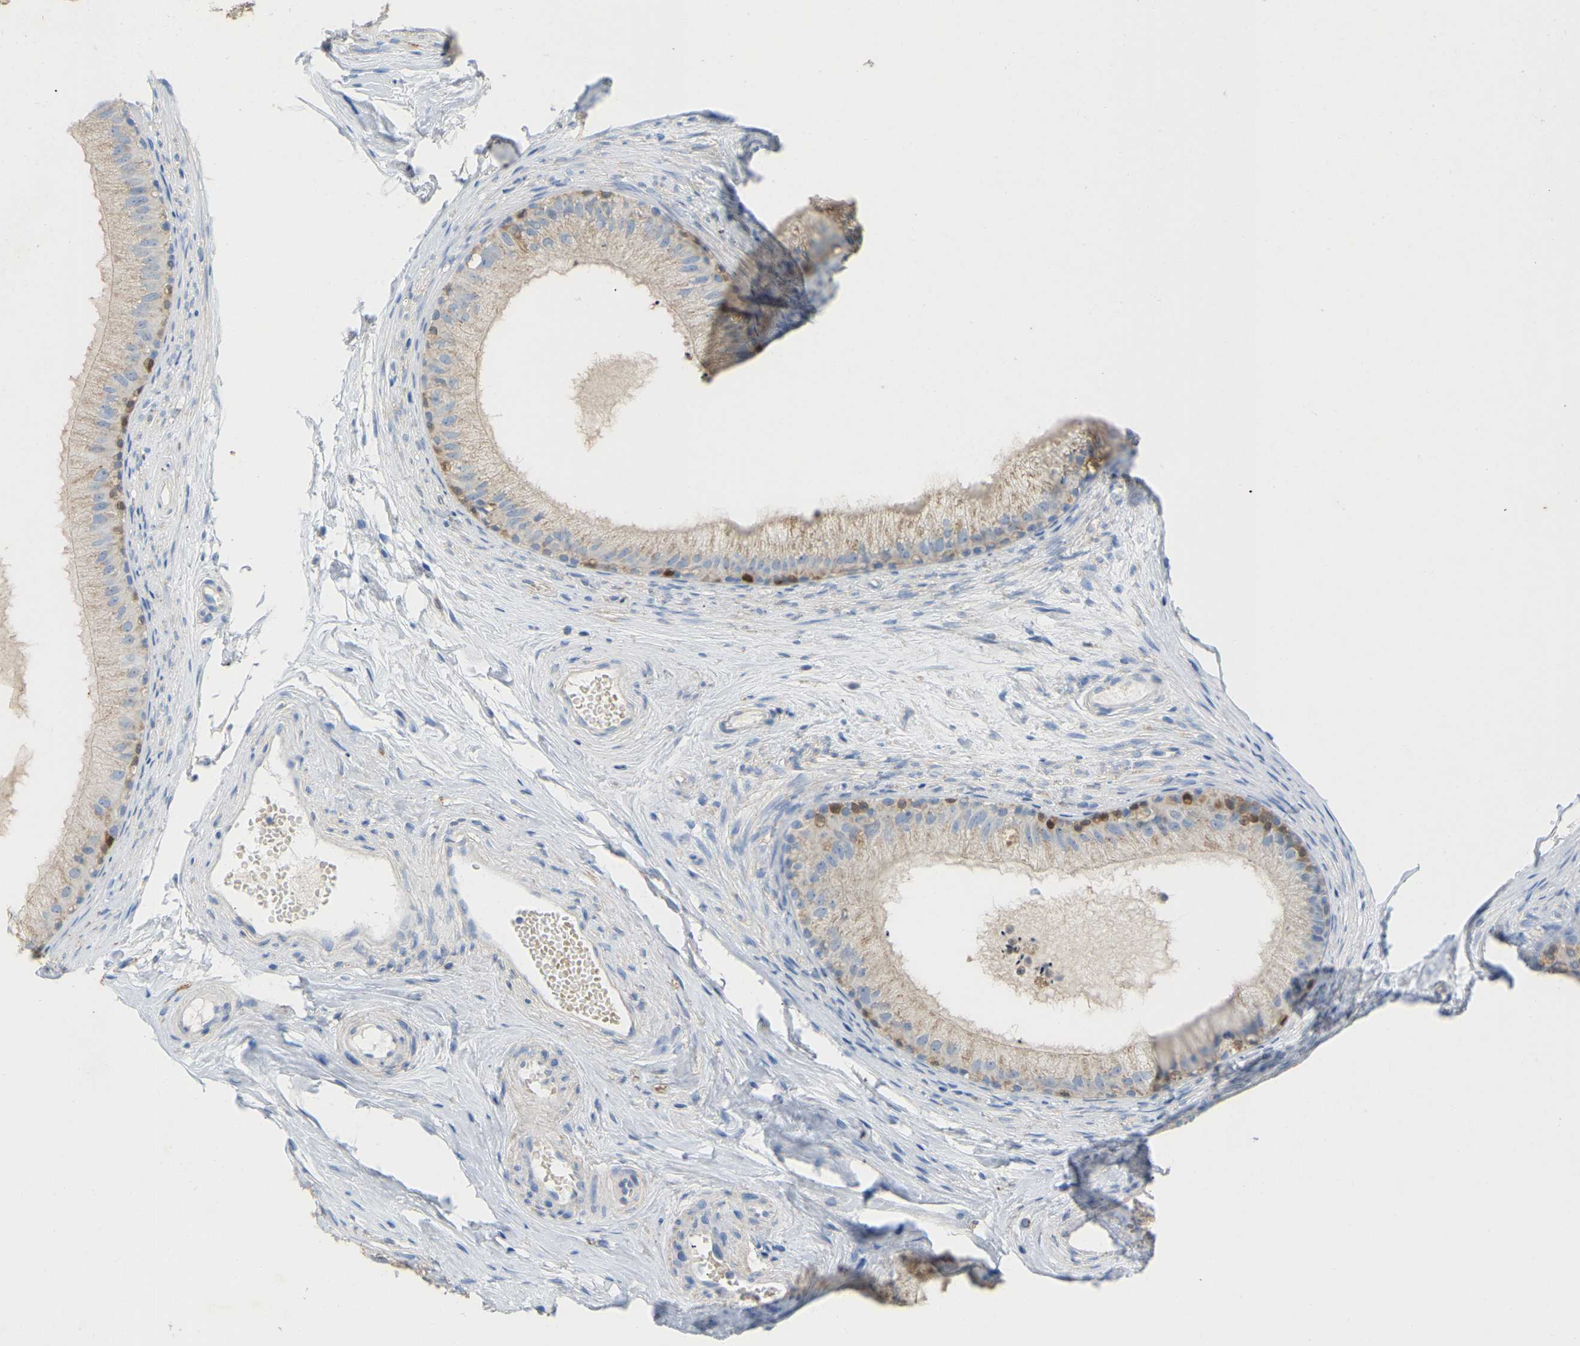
{"staining": {"intensity": "strong", "quantity": "<25%", "location": "cytoplasmic/membranous"}, "tissue": "epididymis", "cell_type": "Glandular cells", "image_type": "normal", "snomed": [{"axis": "morphology", "description": "Normal tissue, NOS"}, {"axis": "topography", "description": "Epididymis"}], "caption": "Immunohistochemistry histopathology image of normal epididymis: epididymis stained using immunohistochemistry (IHC) demonstrates medium levels of strong protein expression localized specifically in the cytoplasmic/membranous of glandular cells, appearing as a cytoplasmic/membranous brown color.", "gene": "SERPINB5", "patient": {"sex": "male", "age": 56}}